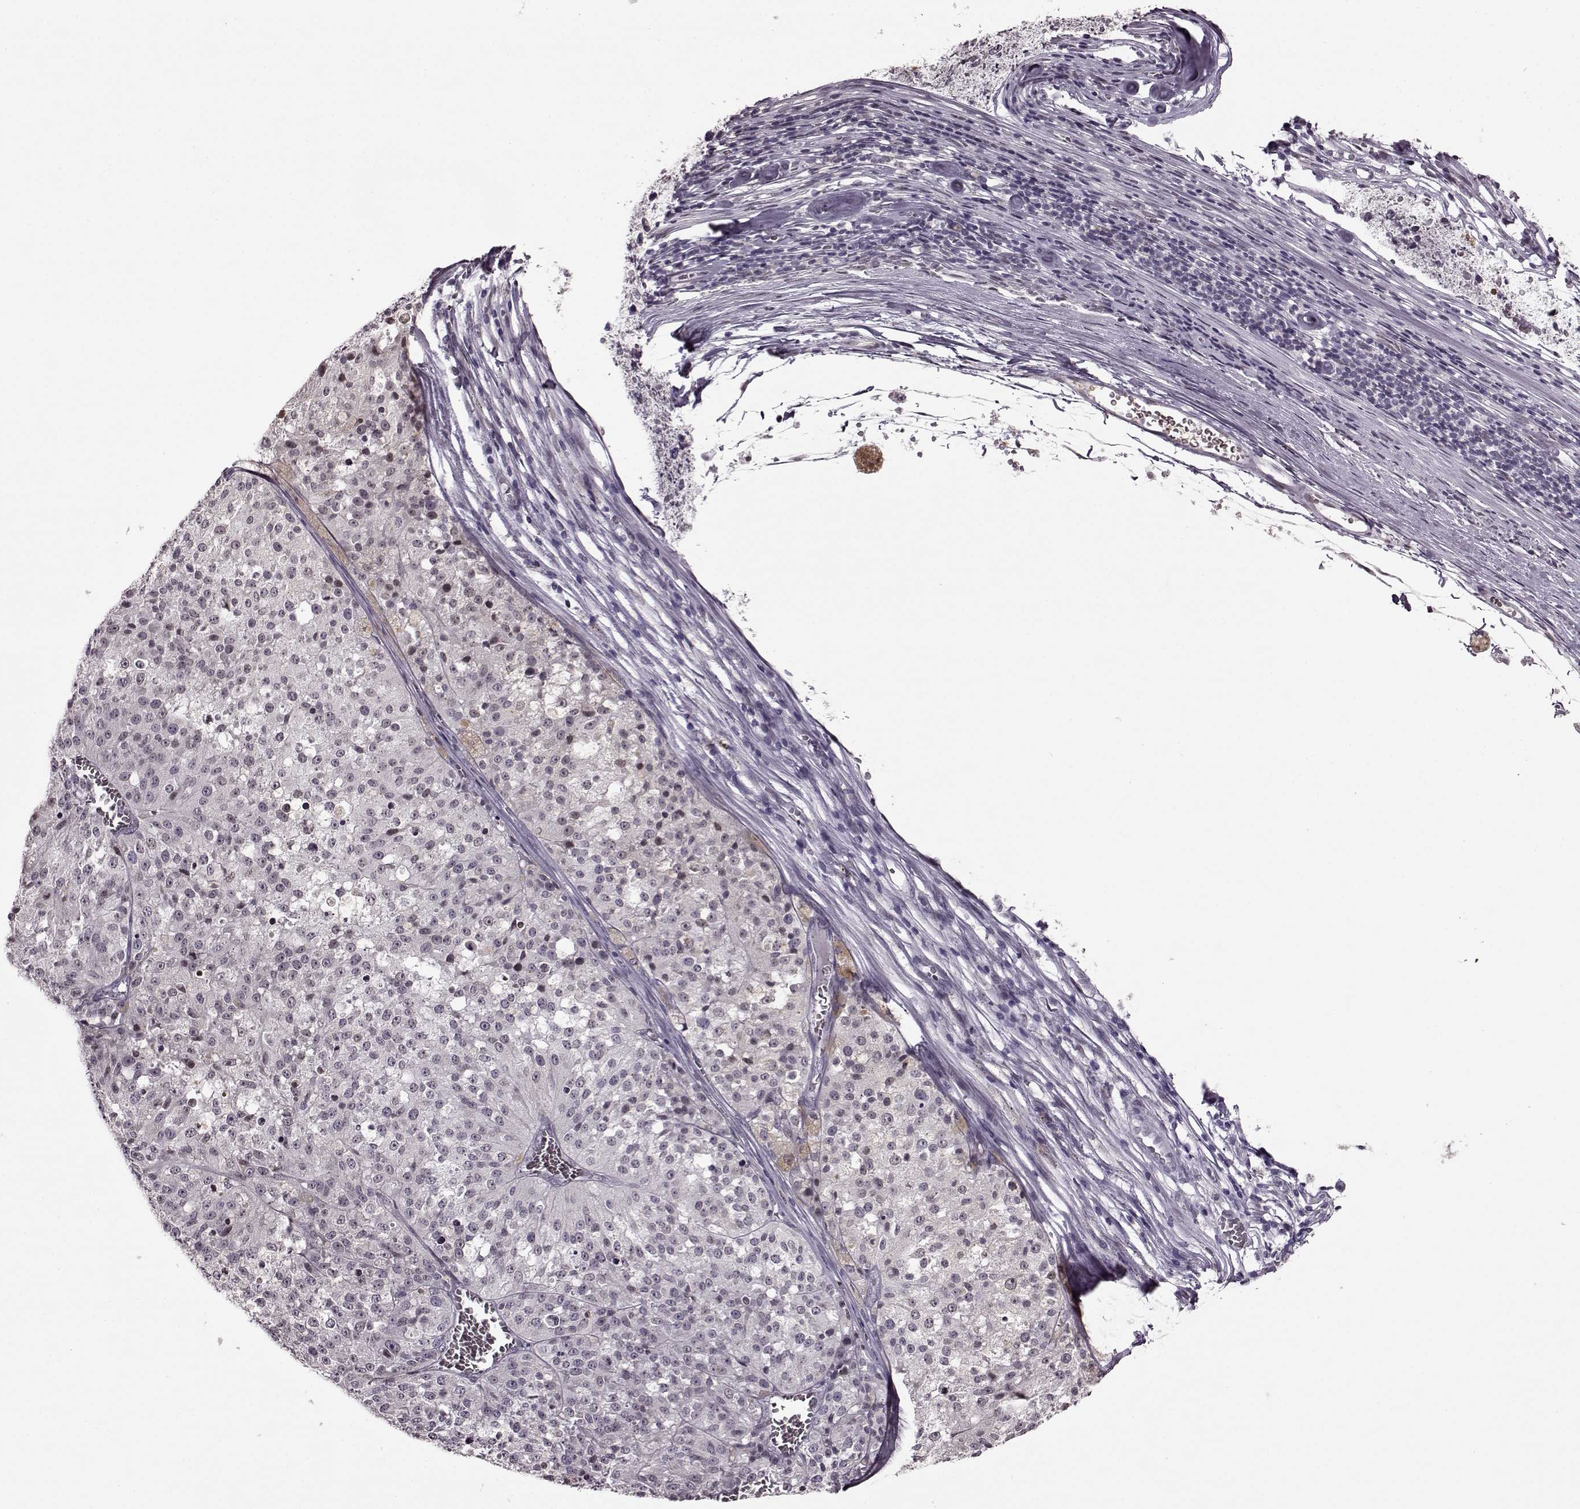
{"staining": {"intensity": "negative", "quantity": "none", "location": "none"}, "tissue": "melanoma", "cell_type": "Tumor cells", "image_type": "cancer", "snomed": [{"axis": "morphology", "description": "Malignant melanoma, Metastatic site"}, {"axis": "topography", "description": "Lymph node"}], "caption": "Malignant melanoma (metastatic site) was stained to show a protein in brown. There is no significant expression in tumor cells. Brightfield microscopy of IHC stained with DAB (3,3'-diaminobenzidine) (brown) and hematoxylin (blue), captured at high magnification.", "gene": "STX1B", "patient": {"sex": "female", "age": 64}}